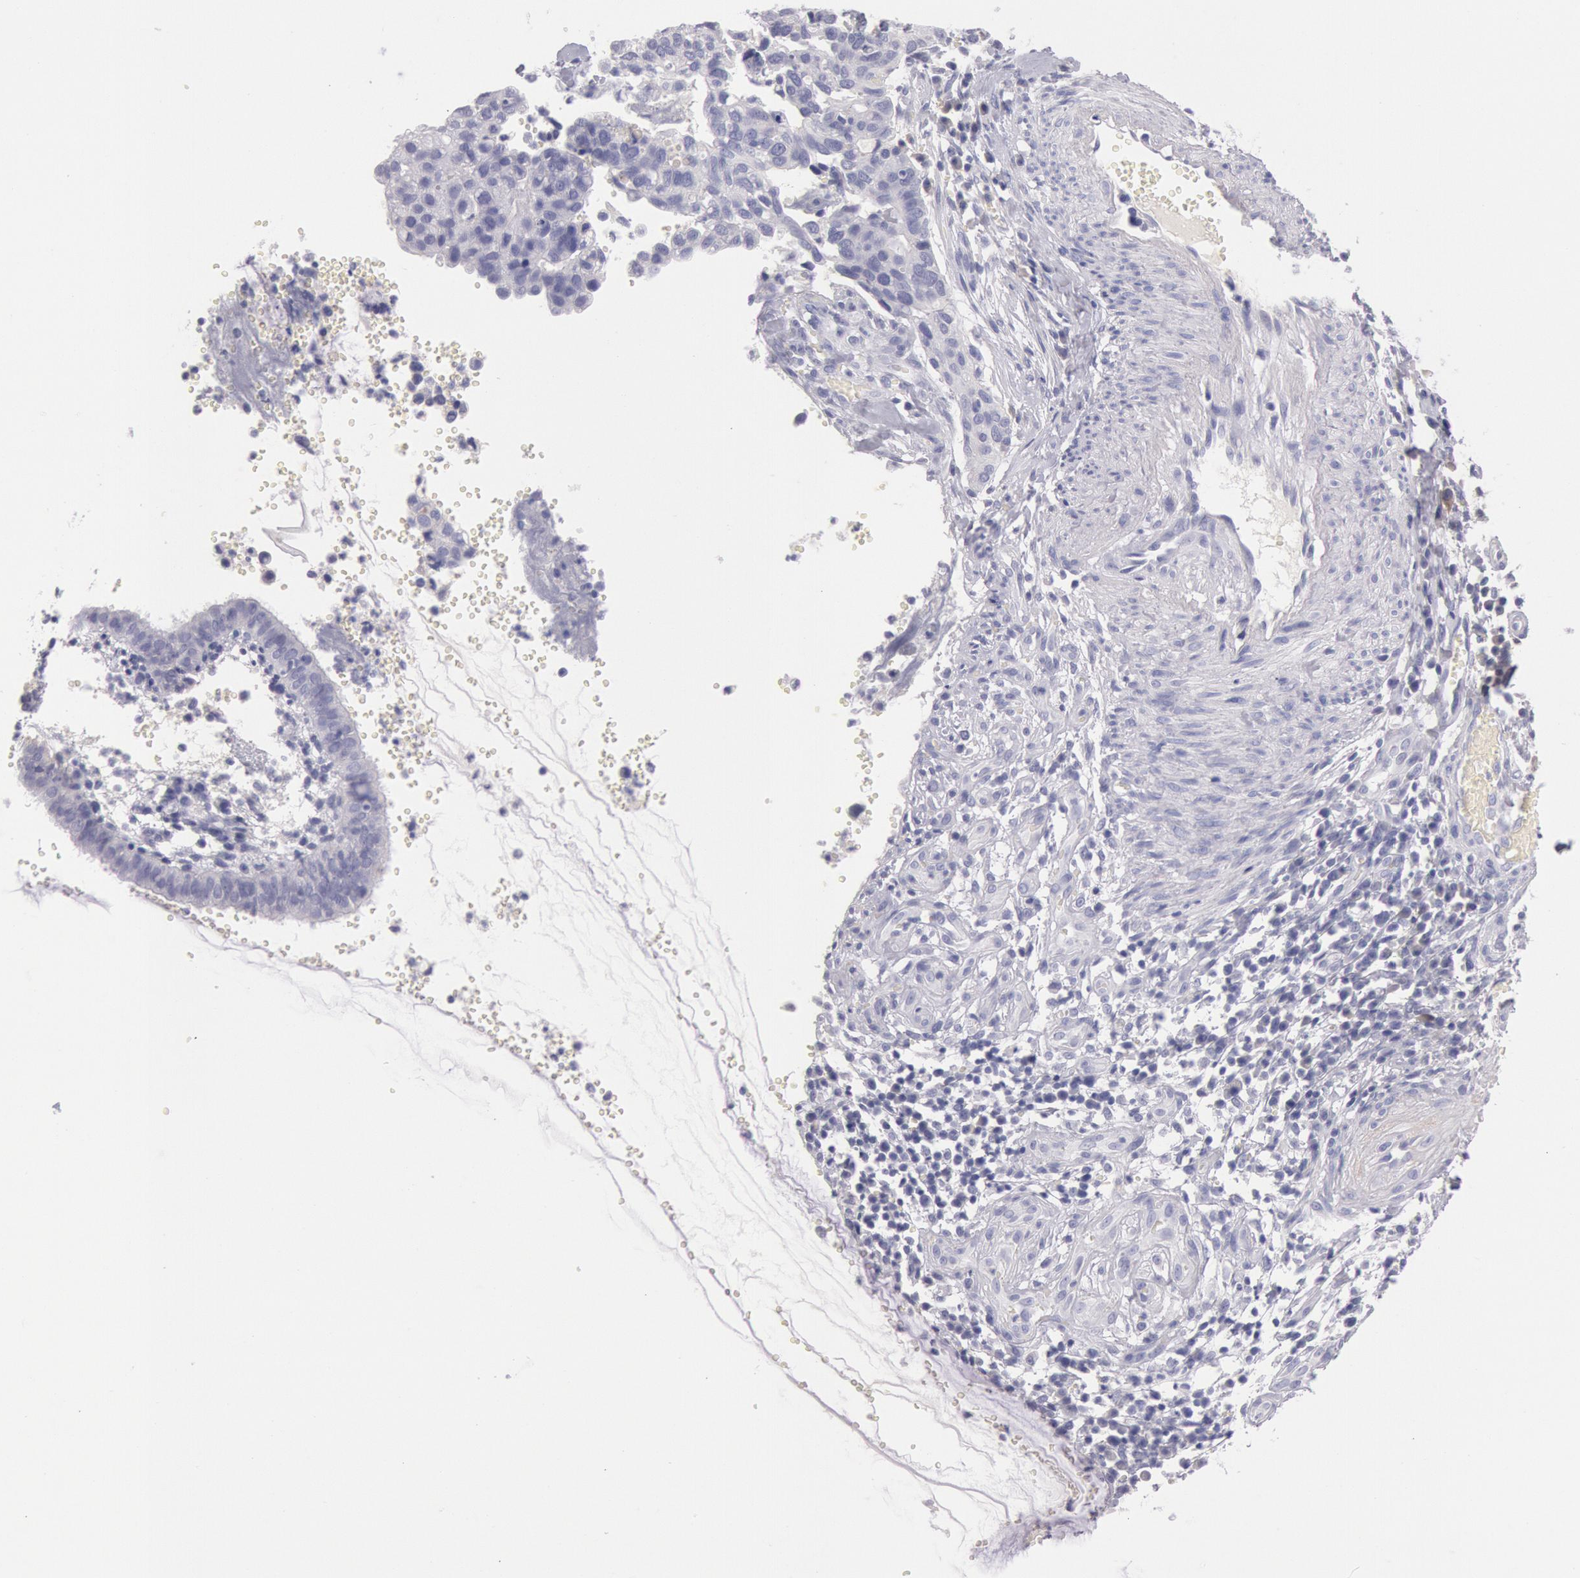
{"staining": {"intensity": "negative", "quantity": "none", "location": "none"}, "tissue": "cervical cancer", "cell_type": "Tumor cells", "image_type": "cancer", "snomed": [{"axis": "morphology", "description": "Normal tissue, NOS"}, {"axis": "morphology", "description": "Squamous cell carcinoma, NOS"}, {"axis": "topography", "description": "Cervix"}], "caption": "Immunohistochemistry (IHC) image of neoplastic tissue: cervical cancer (squamous cell carcinoma) stained with DAB (3,3'-diaminobenzidine) reveals no significant protein expression in tumor cells.", "gene": "EGFR", "patient": {"sex": "female", "age": 45}}